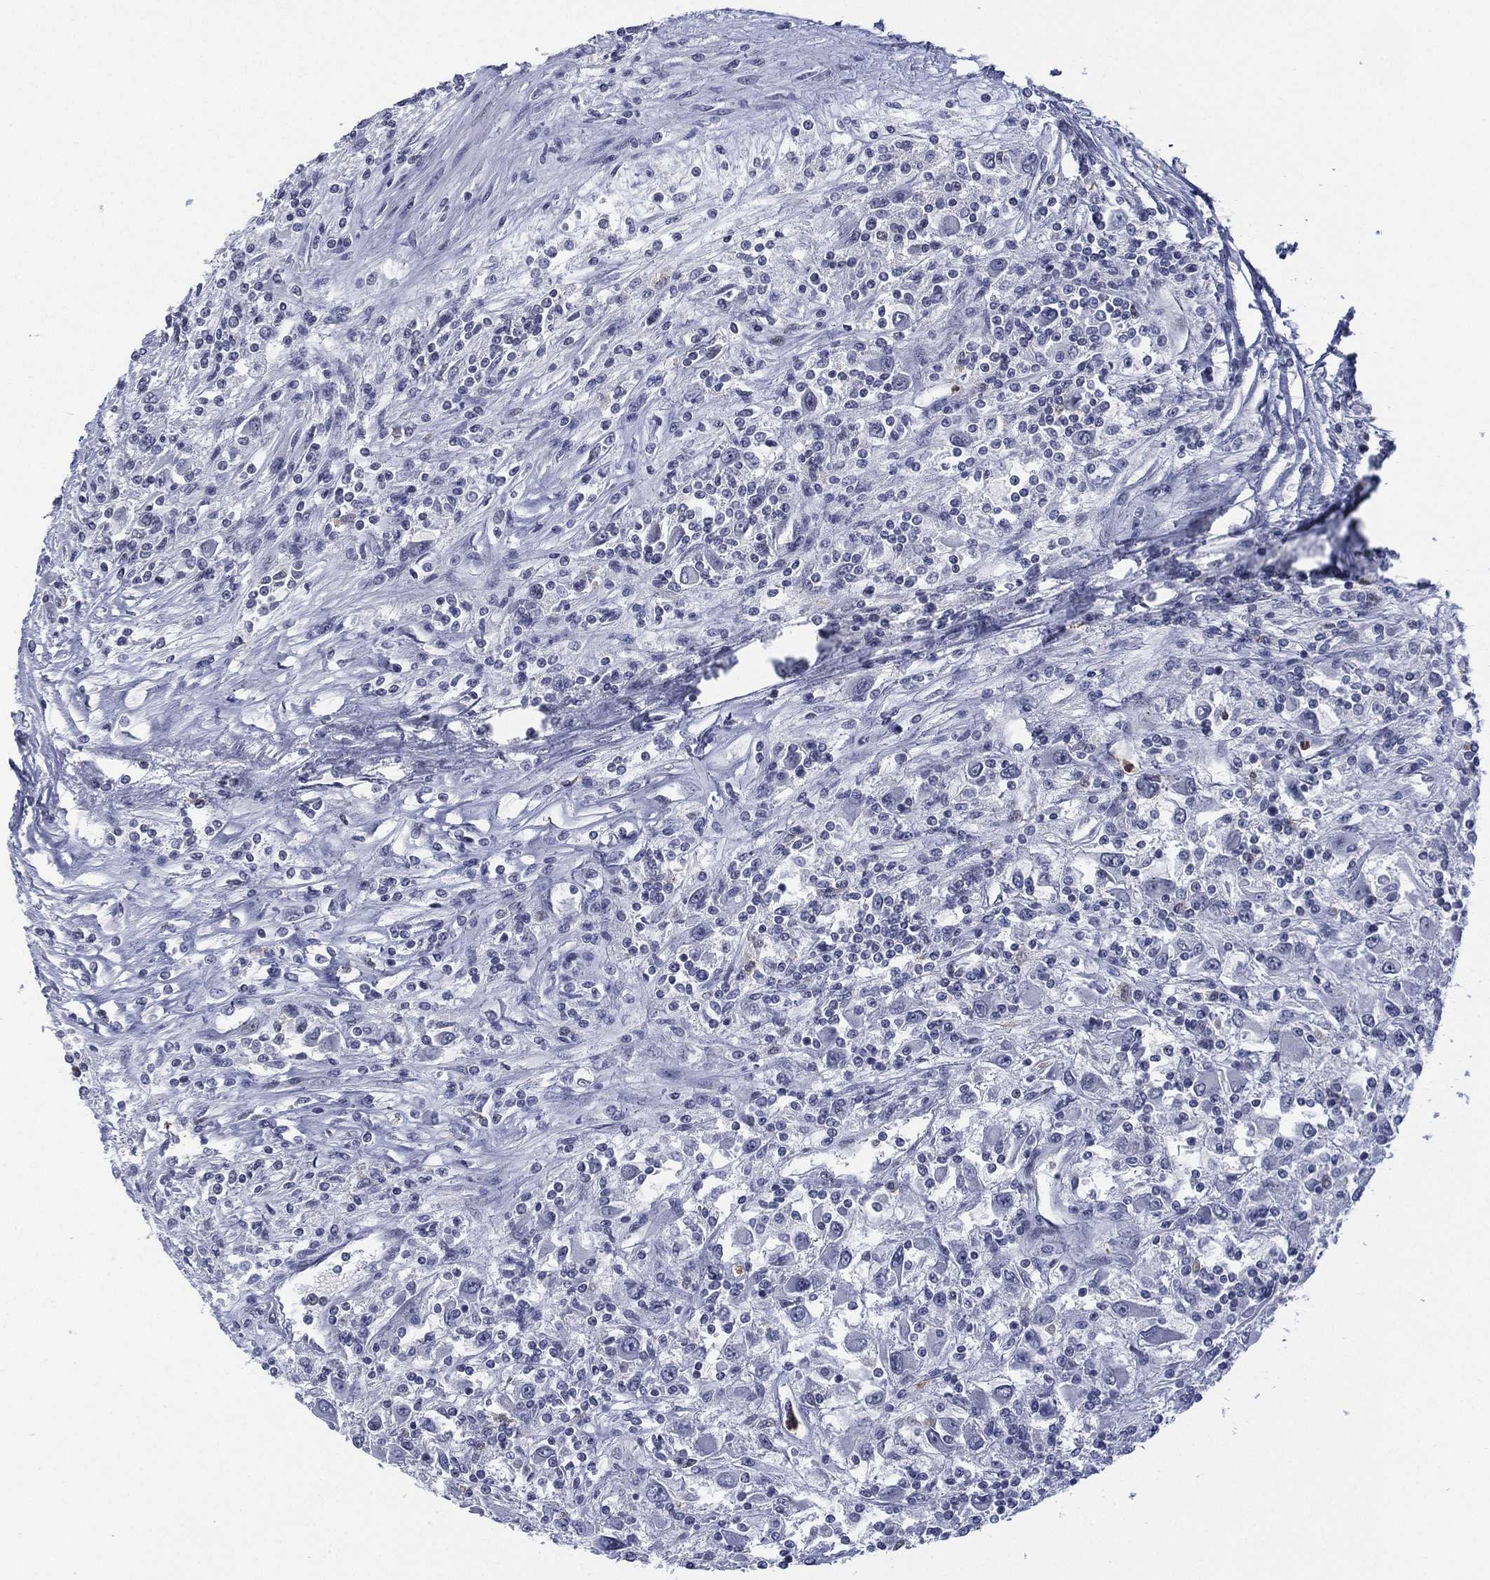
{"staining": {"intensity": "negative", "quantity": "none", "location": "none"}, "tissue": "renal cancer", "cell_type": "Tumor cells", "image_type": "cancer", "snomed": [{"axis": "morphology", "description": "Adenocarcinoma, NOS"}, {"axis": "topography", "description": "Kidney"}], "caption": "The immunohistochemistry micrograph has no significant expression in tumor cells of adenocarcinoma (renal) tissue.", "gene": "ZNF711", "patient": {"sex": "female", "age": 67}}